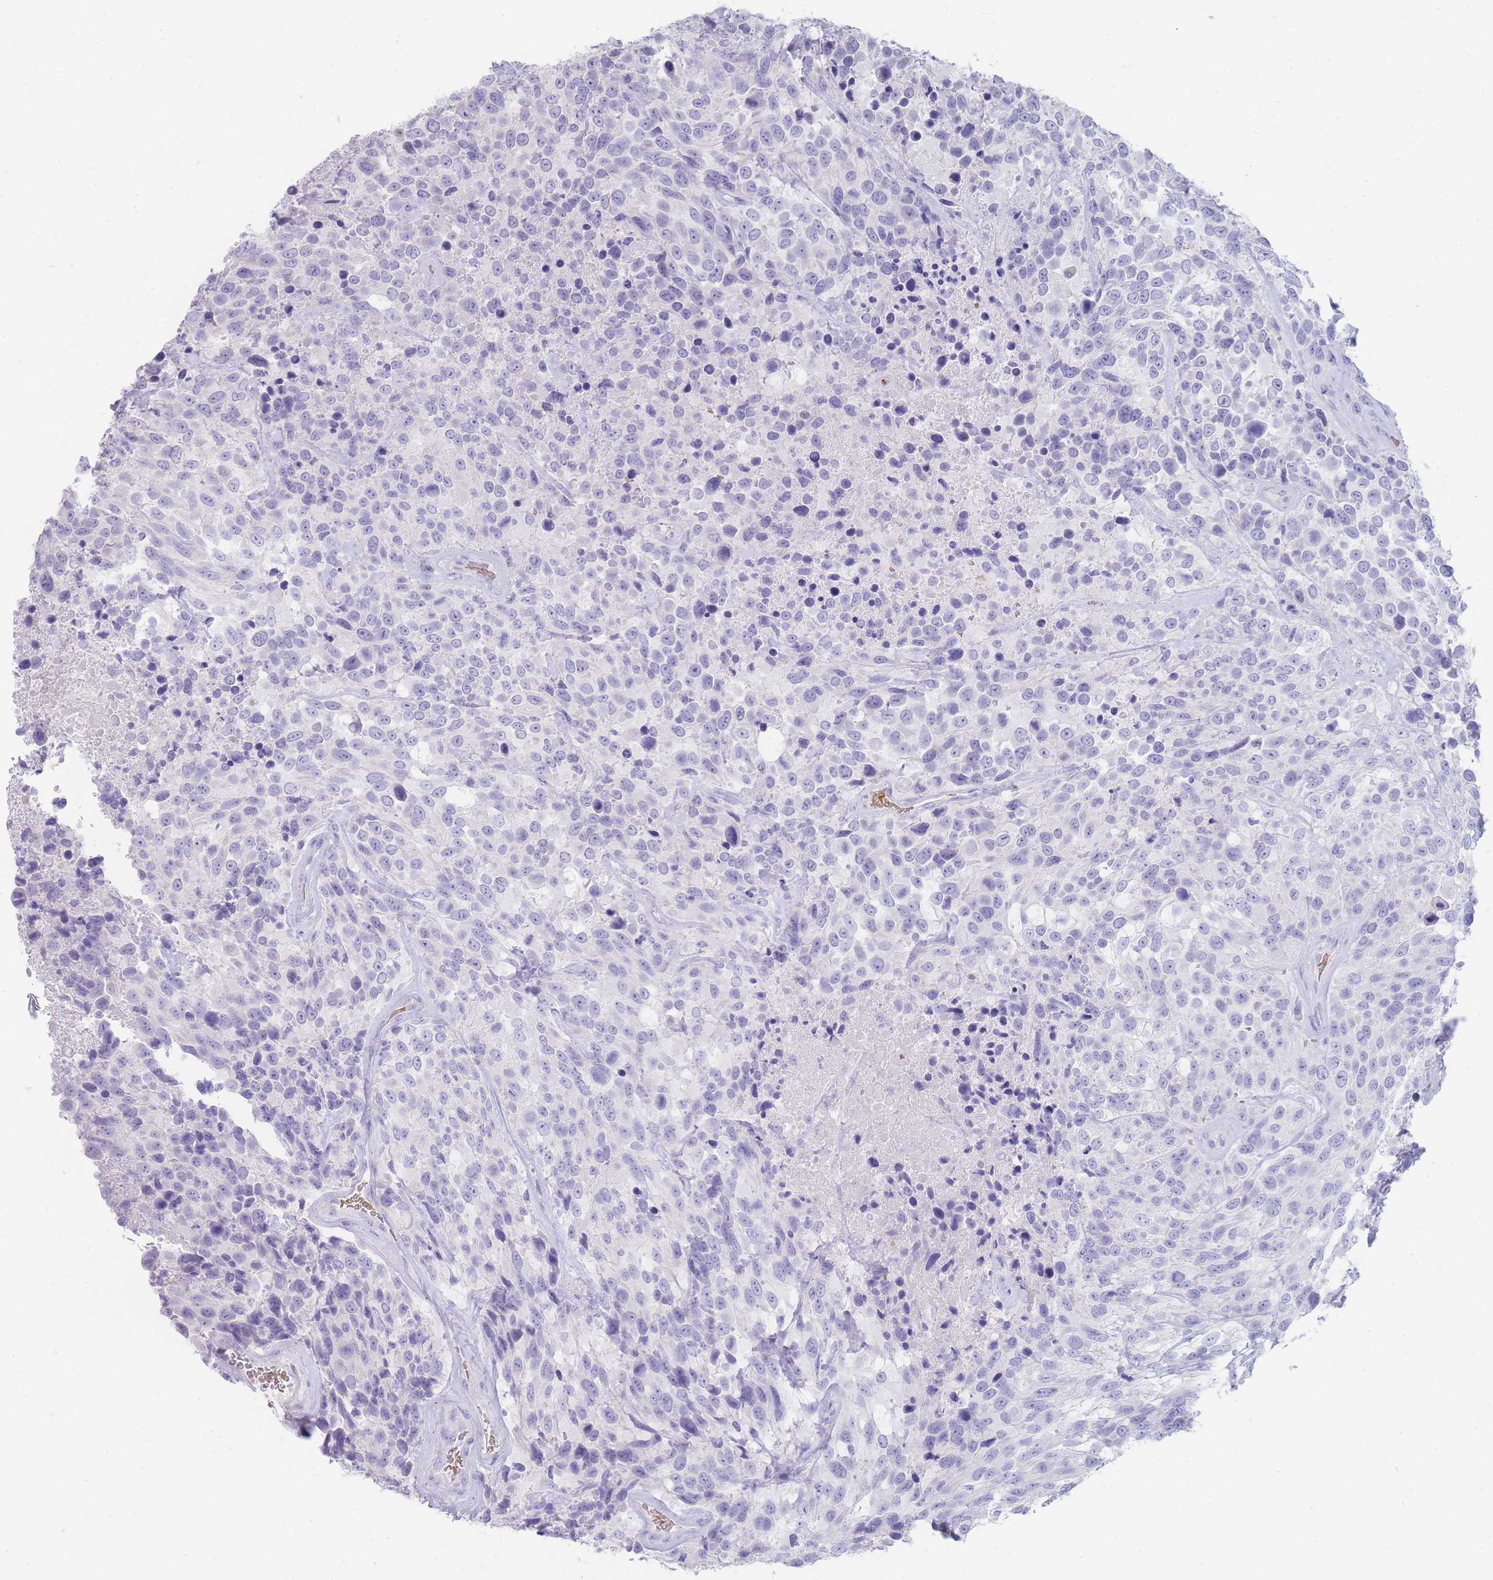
{"staining": {"intensity": "negative", "quantity": "none", "location": "none"}, "tissue": "urothelial cancer", "cell_type": "Tumor cells", "image_type": "cancer", "snomed": [{"axis": "morphology", "description": "Urothelial carcinoma, High grade"}, {"axis": "topography", "description": "Urinary bladder"}], "caption": "A histopathology image of urothelial carcinoma (high-grade) stained for a protein displays no brown staining in tumor cells.", "gene": "HBG2", "patient": {"sex": "male", "age": 56}}